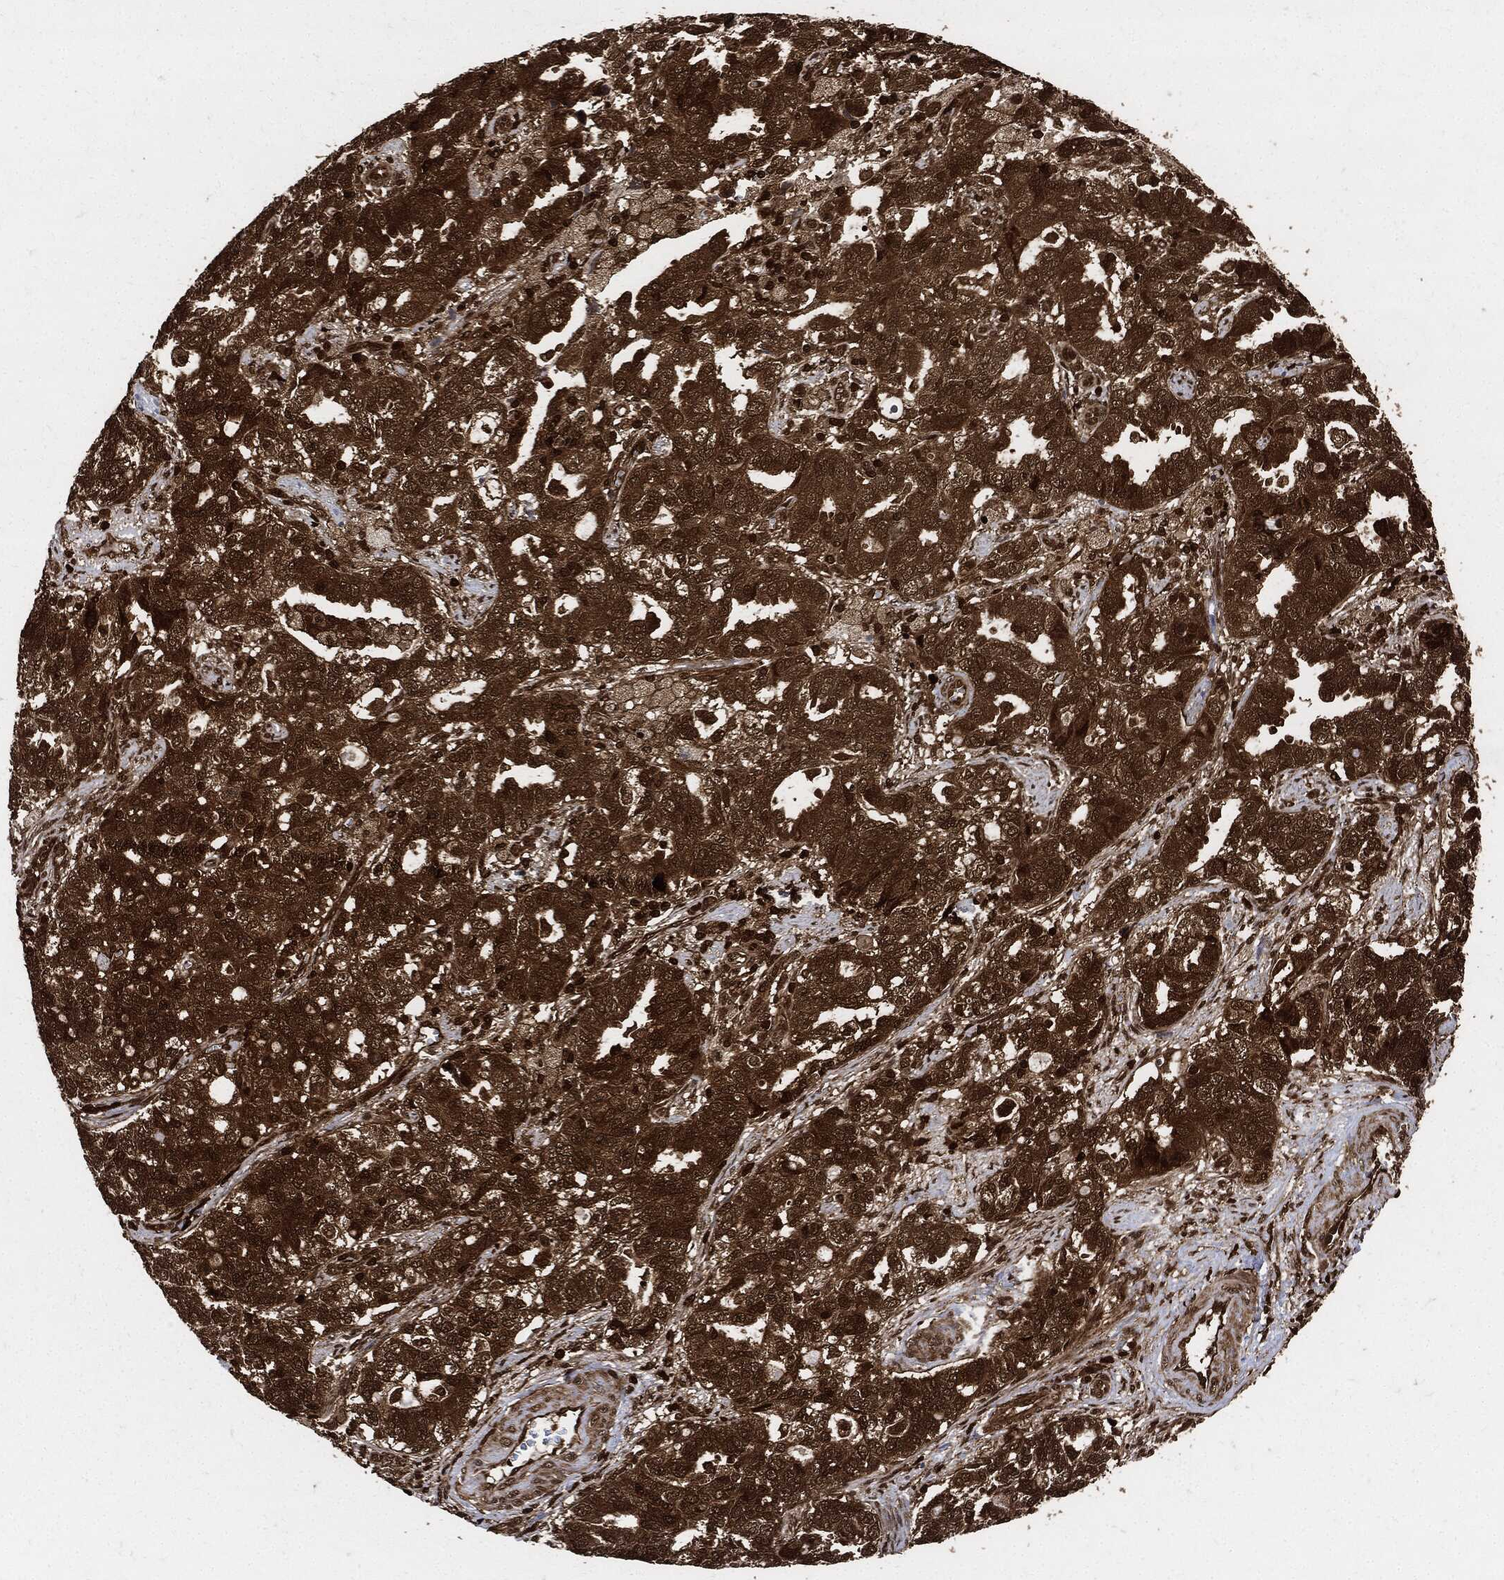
{"staining": {"intensity": "moderate", "quantity": ">75%", "location": "cytoplasmic/membranous"}, "tissue": "ovarian cancer", "cell_type": "Tumor cells", "image_type": "cancer", "snomed": [{"axis": "morphology", "description": "Cystadenocarcinoma, serous, NOS"}, {"axis": "topography", "description": "Ovary"}], "caption": "Tumor cells exhibit medium levels of moderate cytoplasmic/membranous staining in about >75% of cells in human ovarian serous cystadenocarcinoma.", "gene": "YWHAB", "patient": {"sex": "female", "age": 51}}